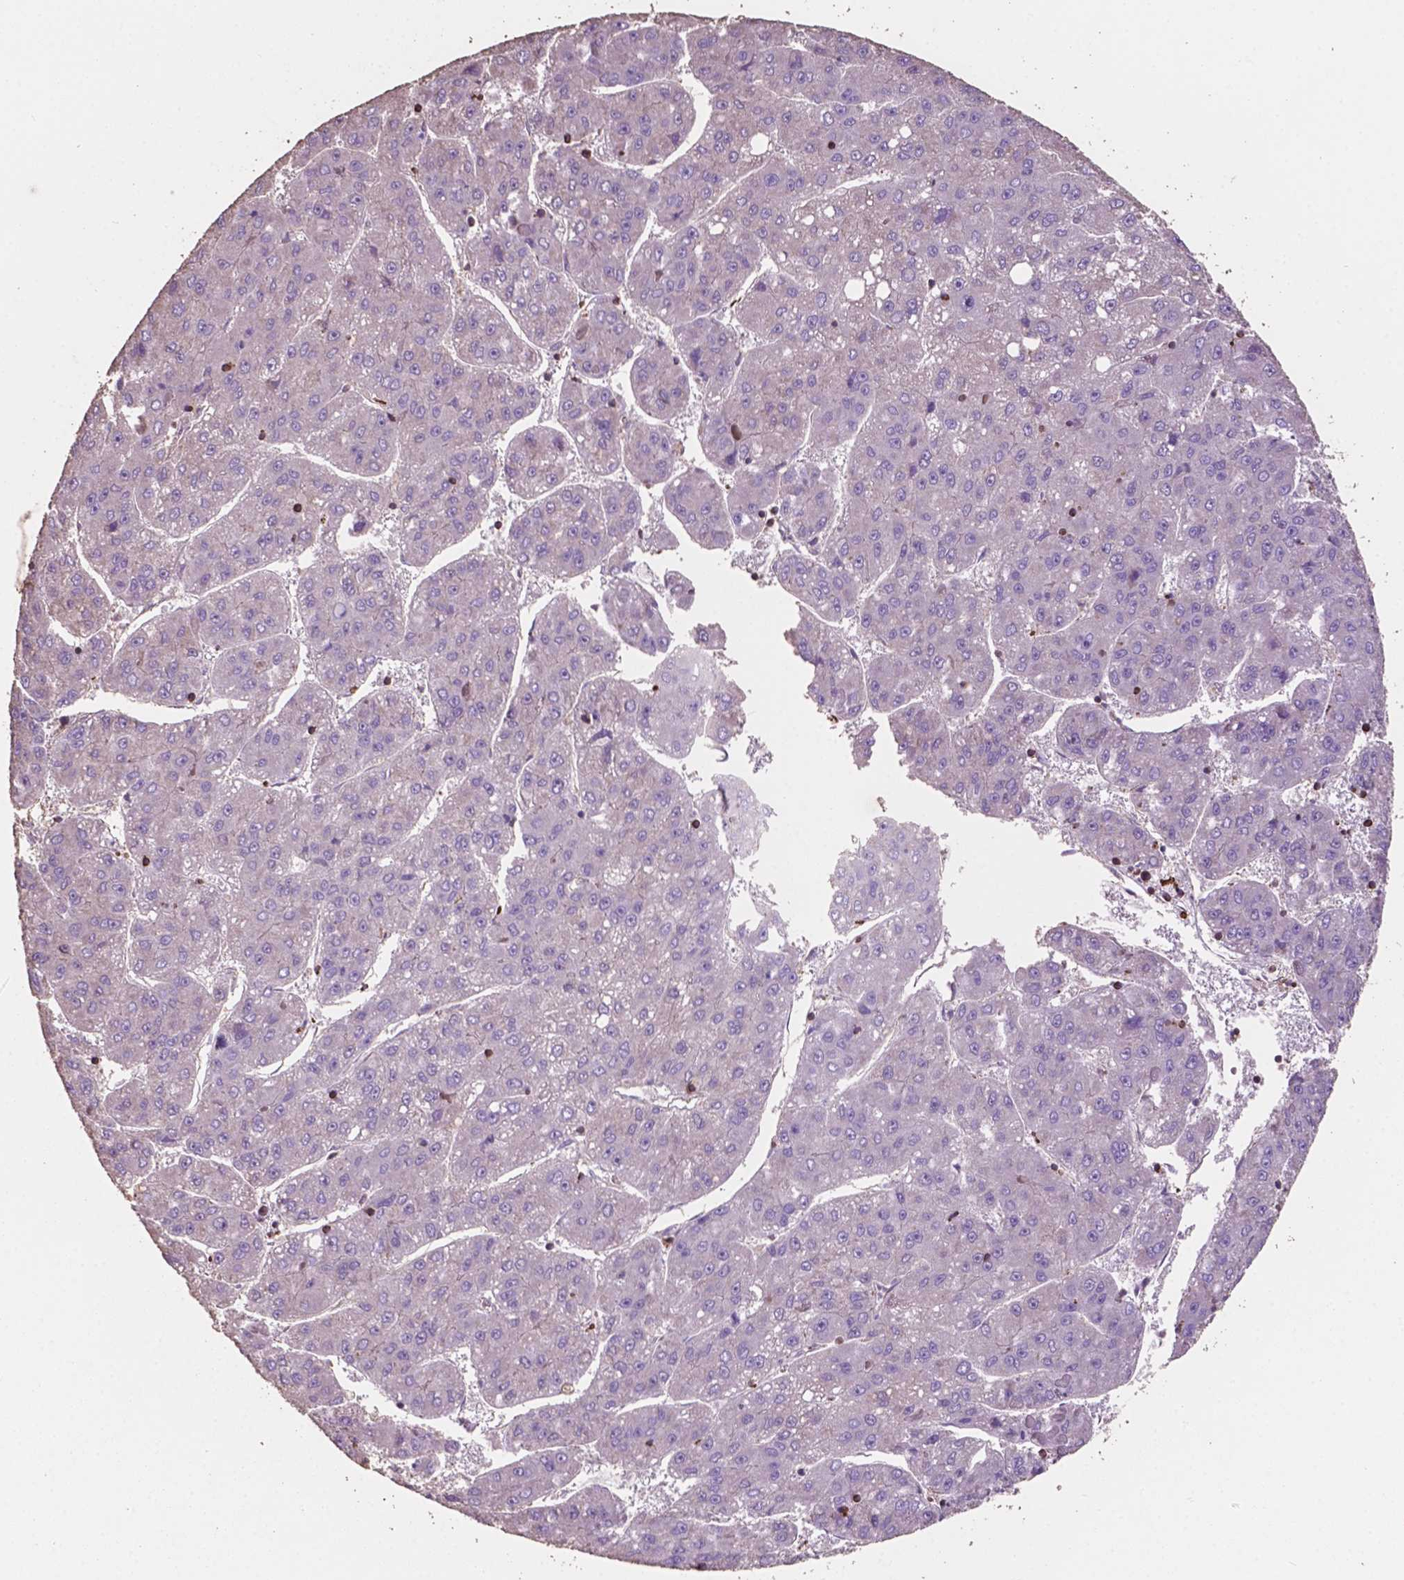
{"staining": {"intensity": "negative", "quantity": "none", "location": "none"}, "tissue": "liver cancer", "cell_type": "Tumor cells", "image_type": "cancer", "snomed": [{"axis": "morphology", "description": "Carcinoma, Hepatocellular, NOS"}, {"axis": "topography", "description": "Liver"}], "caption": "The immunohistochemistry (IHC) image has no significant expression in tumor cells of liver cancer (hepatocellular carcinoma) tissue.", "gene": "COMMD4", "patient": {"sex": "female", "age": 82}}